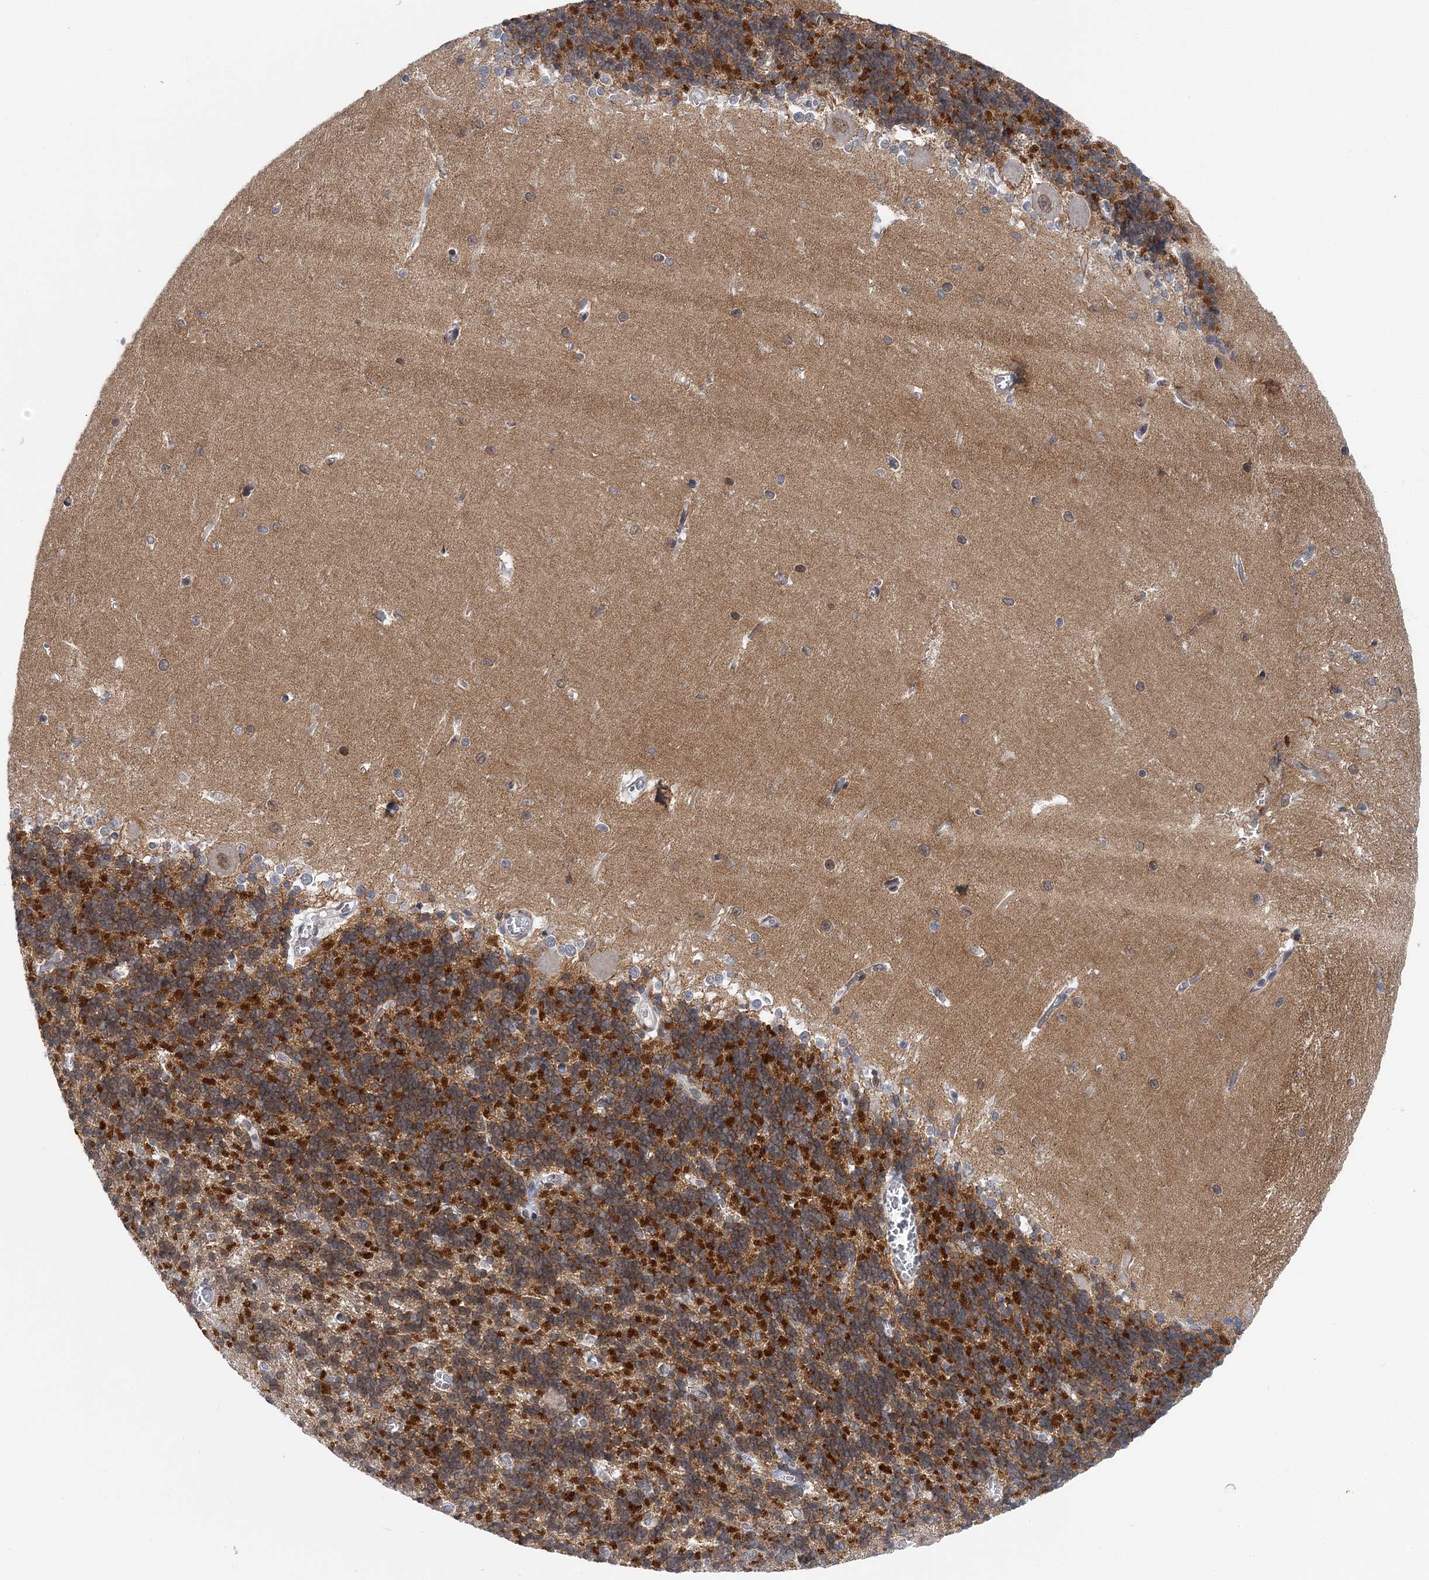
{"staining": {"intensity": "strong", "quantity": "25%-75%", "location": "cytoplasmic/membranous"}, "tissue": "cerebellum", "cell_type": "Cells in granular layer", "image_type": "normal", "snomed": [{"axis": "morphology", "description": "Normal tissue, NOS"}, {"axis": "topography", "description": "Cerebellum"}], "caption": "Immunohistochemical staining of benign human cerebellum displays 25%-75% levels of strong cytoplasmic/membranous protein staining in about 25%-75% of cells in granular layer. The protein of interest is stained brown, and the nuclei are stained in blue (DAB IHC with brightfield microscopy, high magnification).", "gene": "HYCC2", "patient": {"sex": "male", "age": 37}}